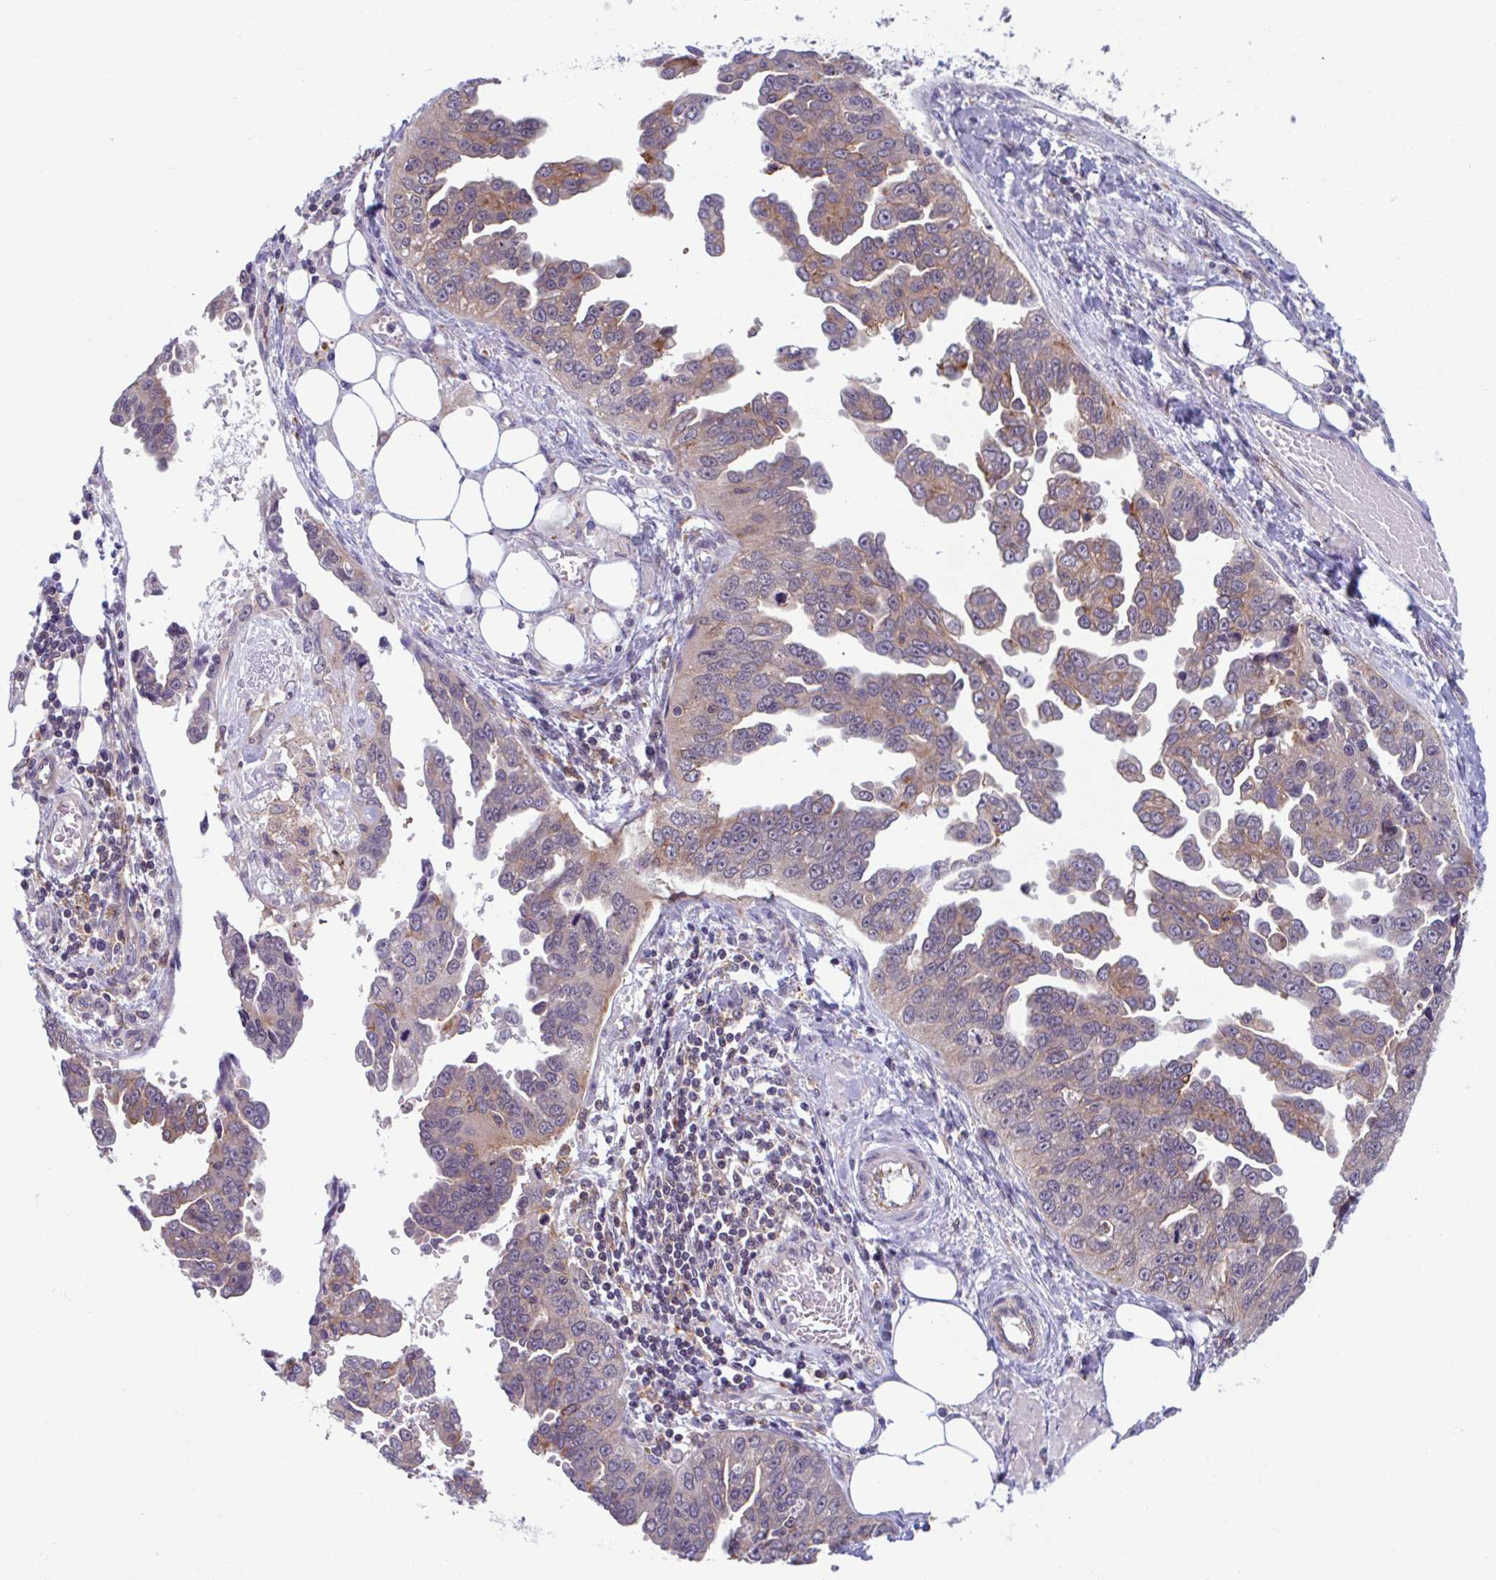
{"staining": {"intensity": "weak", "quantity": "25%-75%", "location": "cytoplasmic/membranous"}, "tissue": "ovarian cancer", "cell_type": "Tumor cells", "image_type": "cancer", "snomed": [{"axis": "morphology", "description": "Cystadenocarcinoma, serous, NOS"}, {"axis": "topography", "description": "Ovary"}], "caption": "A brown stain highlights weak cytoplasmic/membranous staining of a protein in ovarian cancer (serous cystadenocarcinoma) tumor cells.", "gene": "ADAT3", "patient": {"sex": "female", "age": 75}}